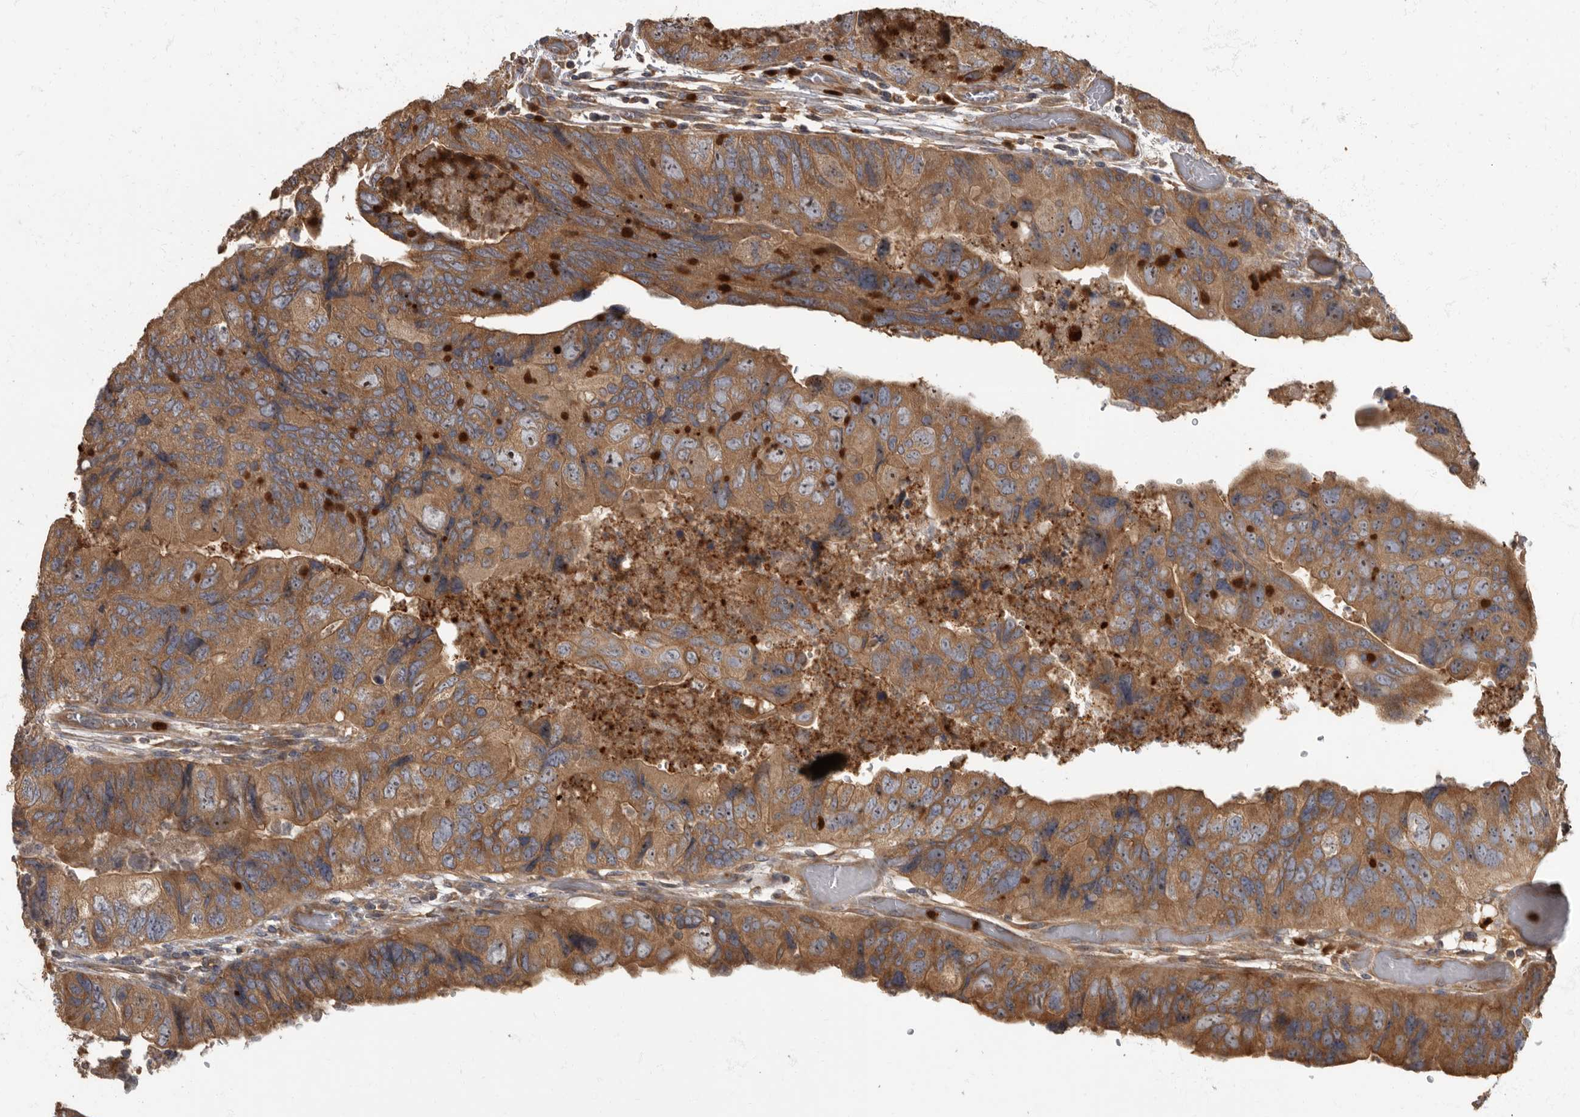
{"staining": {"intensity": "moderate", "quantity": ">75%", "location": "cytoplasmic/membranous"}, "tissue": "colorectal cancer", "cell_type": "Tumor cells", "image_type": "cancer", "snomed": [{"axis": "morphology", "description": "Adenocarcinoma, NOS"}, {"axis": "topography", "description": "Rectum"}], "caption": "Moderate cytoplasmic/membranous positivity is seen in about >75% of tumor cells in colorectal cancer (adenocarcinoma).", "gene": "DAAM1", "patient": {"sex": "male", "age": 63}}